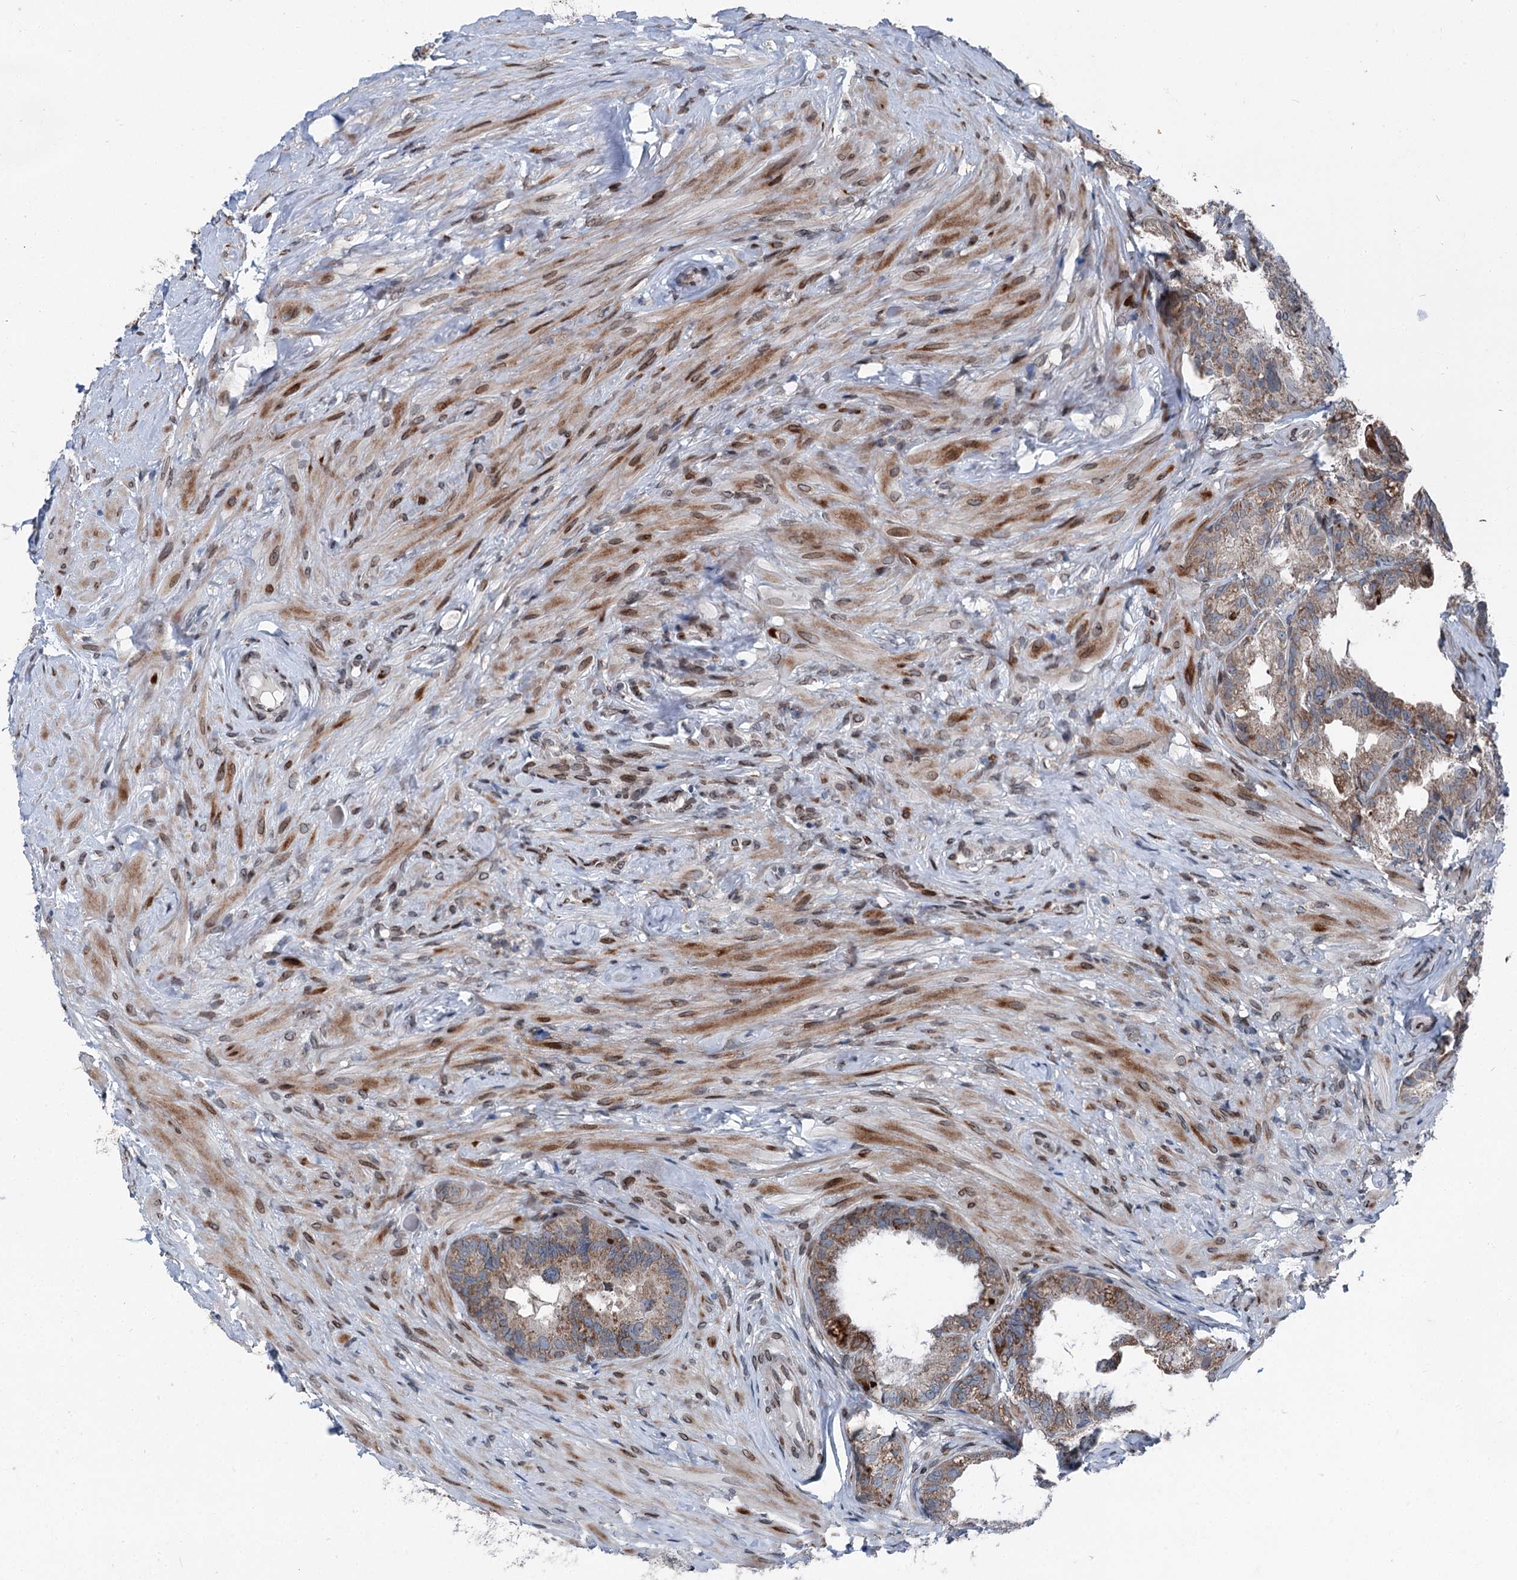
{"staining": {"intensity": "moderate", "quantity": "25%-75%", "location": "cytoplasmic/membranous"}, "tissue": "seminal vesicle", "cell_type": "Glandular cells", "image_type": "normal", "snomed": [{"axis": "morphology", "description": "Normal tissue, NOS"}, {"axis": "topography", "description": "Seminal veicle"}], "caption": "Immunohistochemistry (IHC) (DAB (3,3'-diaminobenzidine)) staining of unremarkable seminal vesicle displays moderate cytoplasmic/membranous protein expression in approximately 25%-75% of glandular cells.", "gene": "MRPL14", "patient": {"sex": "male", "age": 60}}